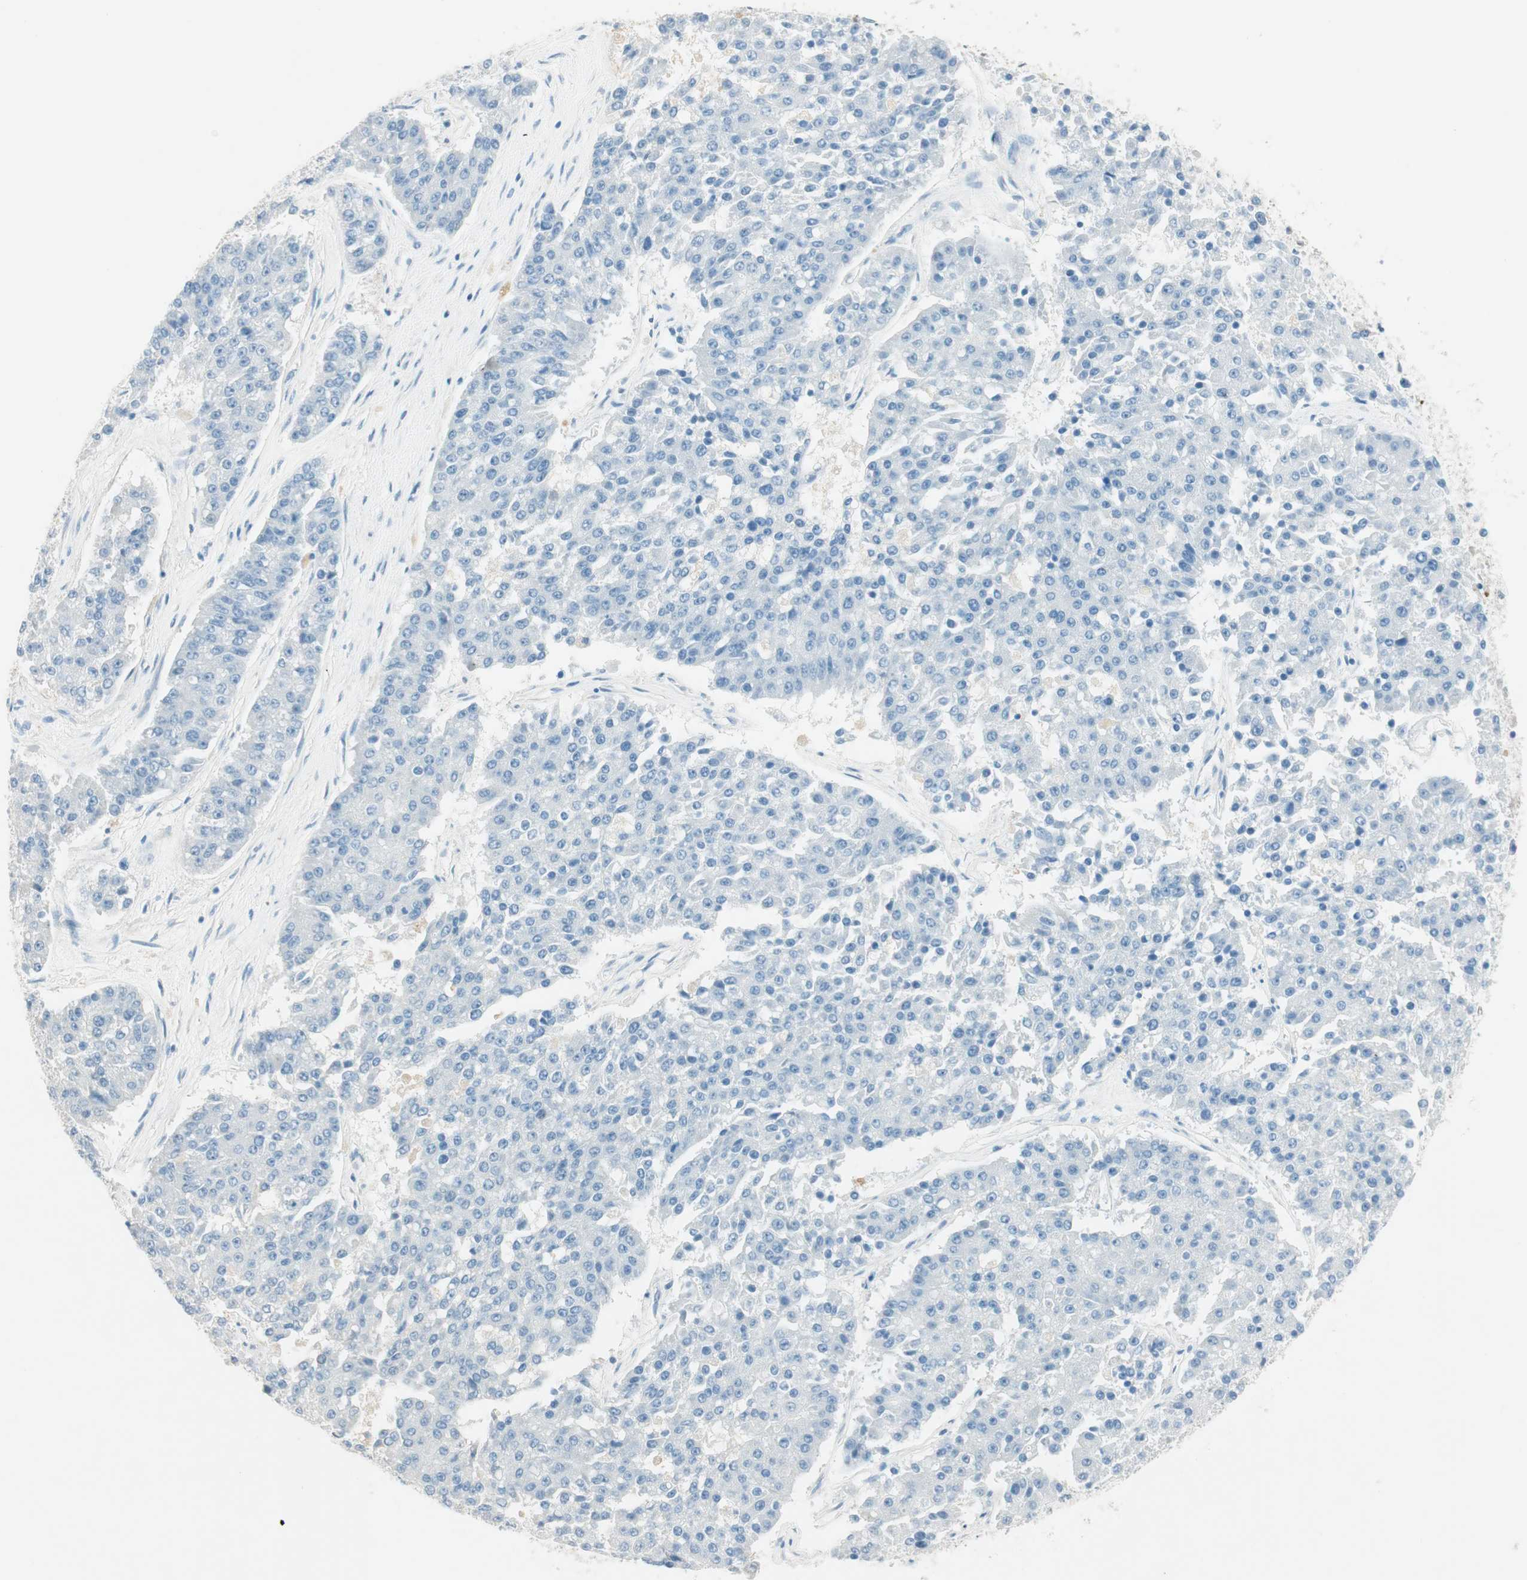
{"staining": {"intensity": "negative", "quantity": "none", "location": "none"}, "tissue": "pancreatic cancer", "cell_type": "Tumor cells", "image_type": "cancer", "snomed": [{"axis": "morphology", "description": "Adenocarcinoma, NOS"}, {"axis": "topography", "description": "Pancreas"}], "caption": "There is no significant staining in tumor cells of adenocarcinoma (pancreatic).", "gene": "HPGD", "patient": {"sex": "male", "age": 50}}